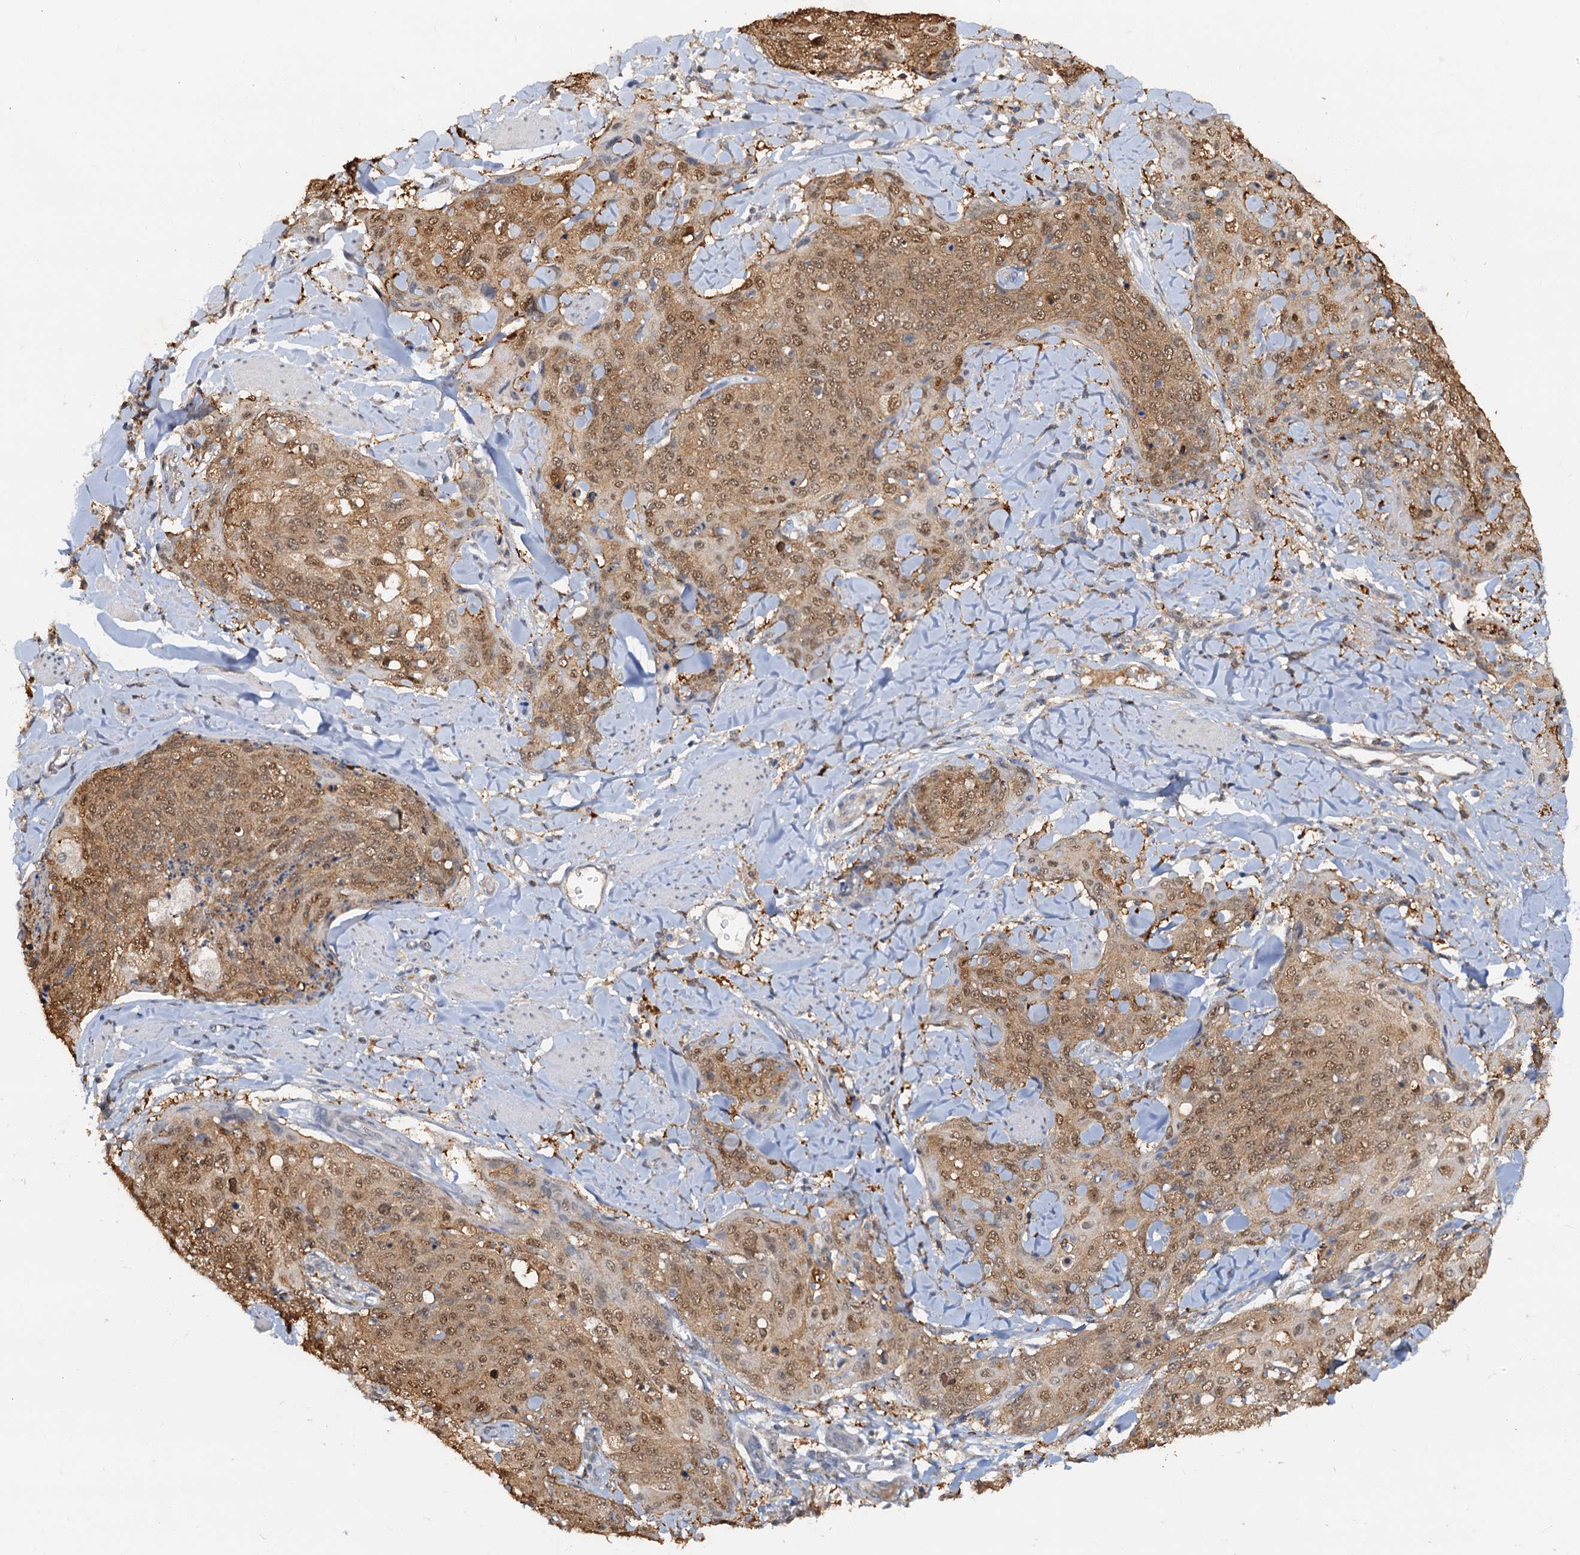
{"staining": {"intensity": "moderate", "quantity": ">75%", "location": "cytoplasmic/membranous,nuclear"}, "tissue": "skin cancer", "cell_type": "Tumor cells", "image_type": "cancer", "snomed": [{"axis": "morphology", "description": "Squamous cell carcinoma, NOS"}, {"axis": "topography", "description": "Skin"}, {"axis": "topography", "description": "Vulva"}], "caption": "Tumor cells show medium levels of moderate cytoplasmic/membranous and nuclear expression in about >75% of cells in human skin cancer (squamous cell carcinoma). (DAB IHC with brightfield microscopy, high magnification).", "gene": "SPINDOC", "patient": {"sex": "female", "age": 85}}